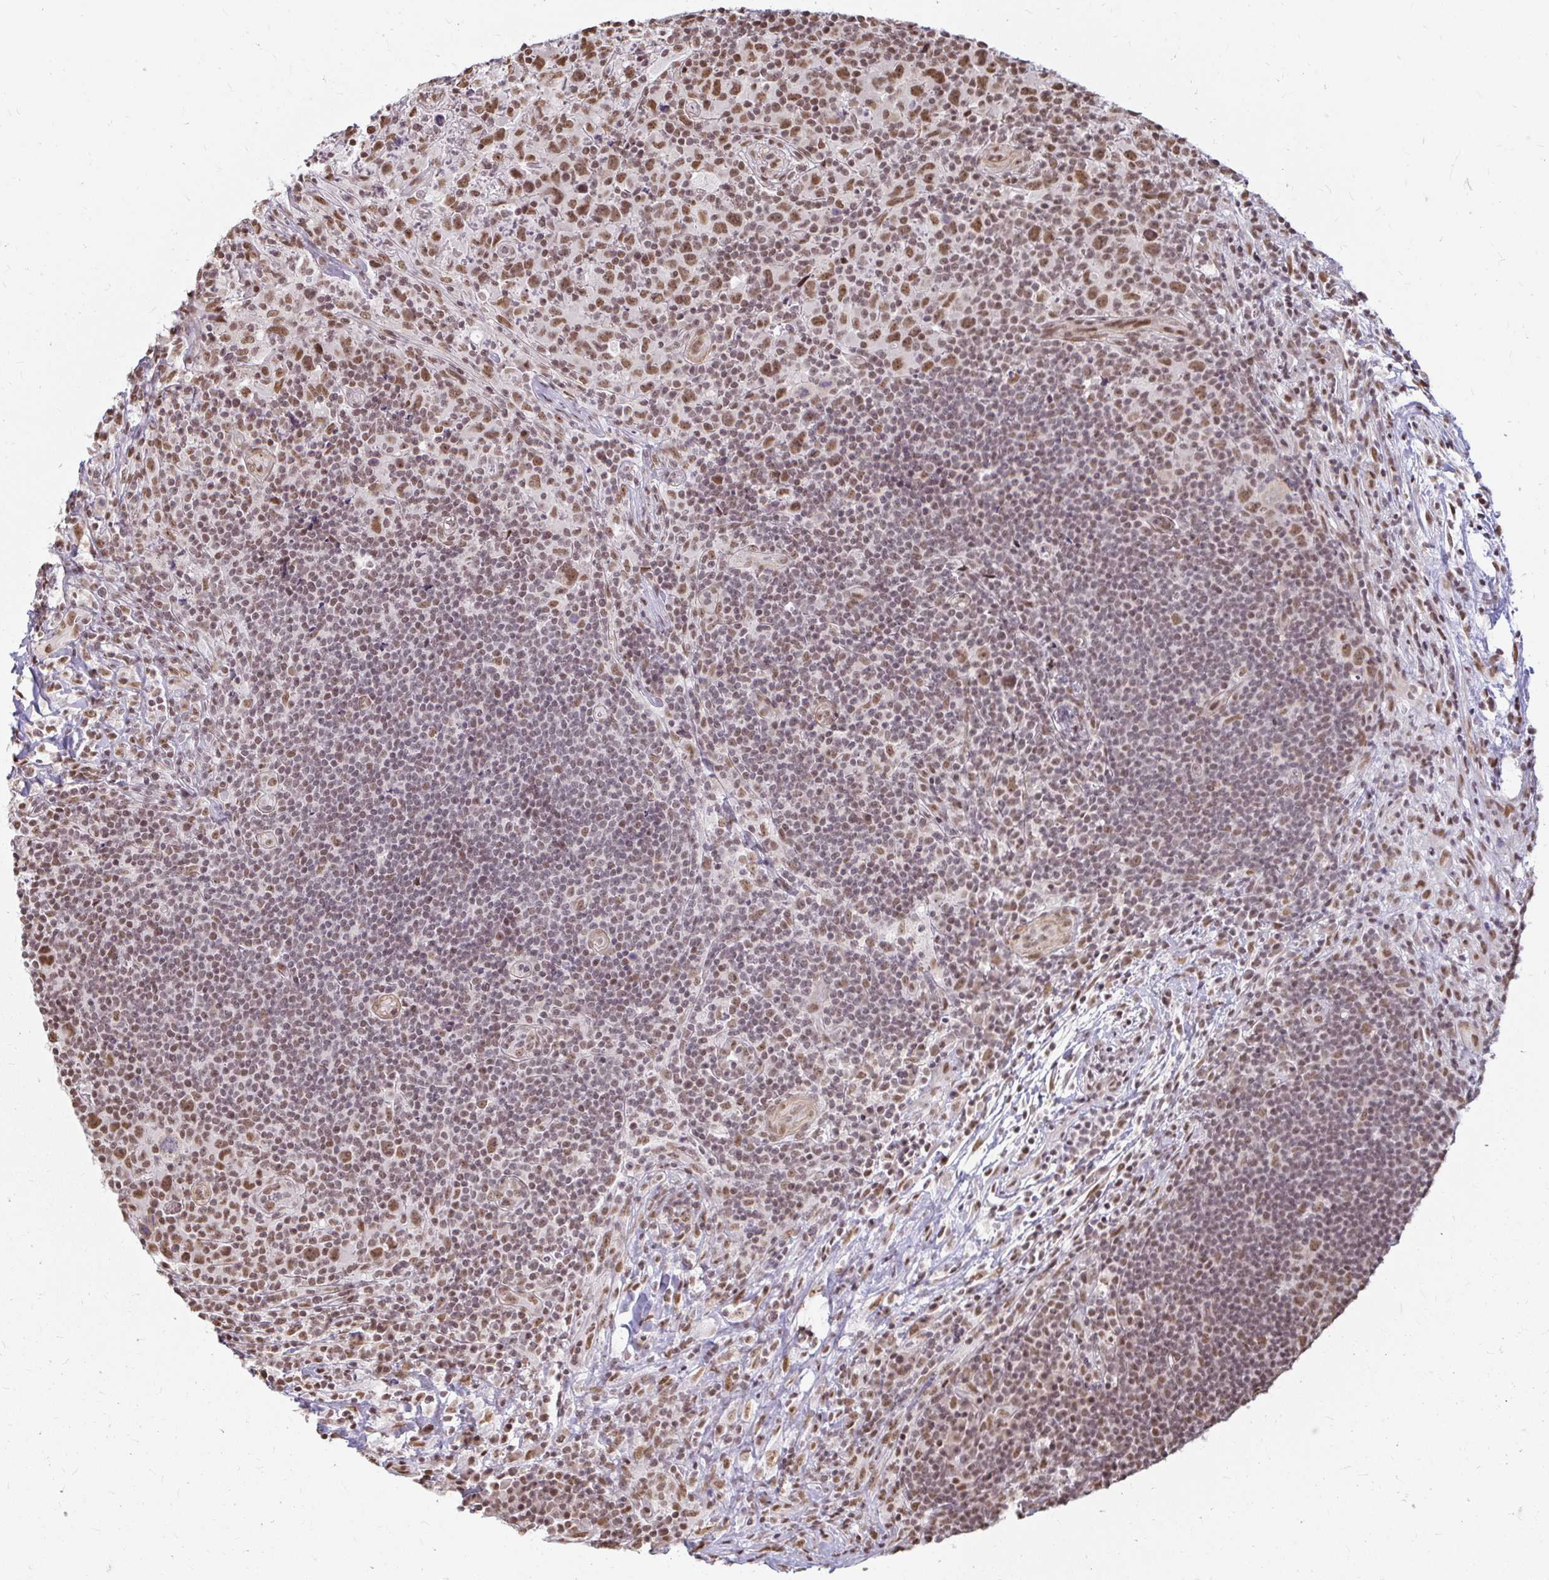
{"staining": {"intensity": "moderate", "quantity": ">75%", "location": "nuclear"}, "tissue": "lymphoma", "cell_type": "Tumor cells", "image_type": "cancer", "snomed": [{"axis": "morphology", "description": "Hodgkin's disease, NOS"}, {"axis": "topography", "description": "Lymph node"}], "caption": "Human lymphoma stained with a brown dye demonstrates moderate nuclear positive positivity in approximately >75% of tumor cells.", "gene": "HNRNPU", "patient": {"sex": "female", "age": 18}}